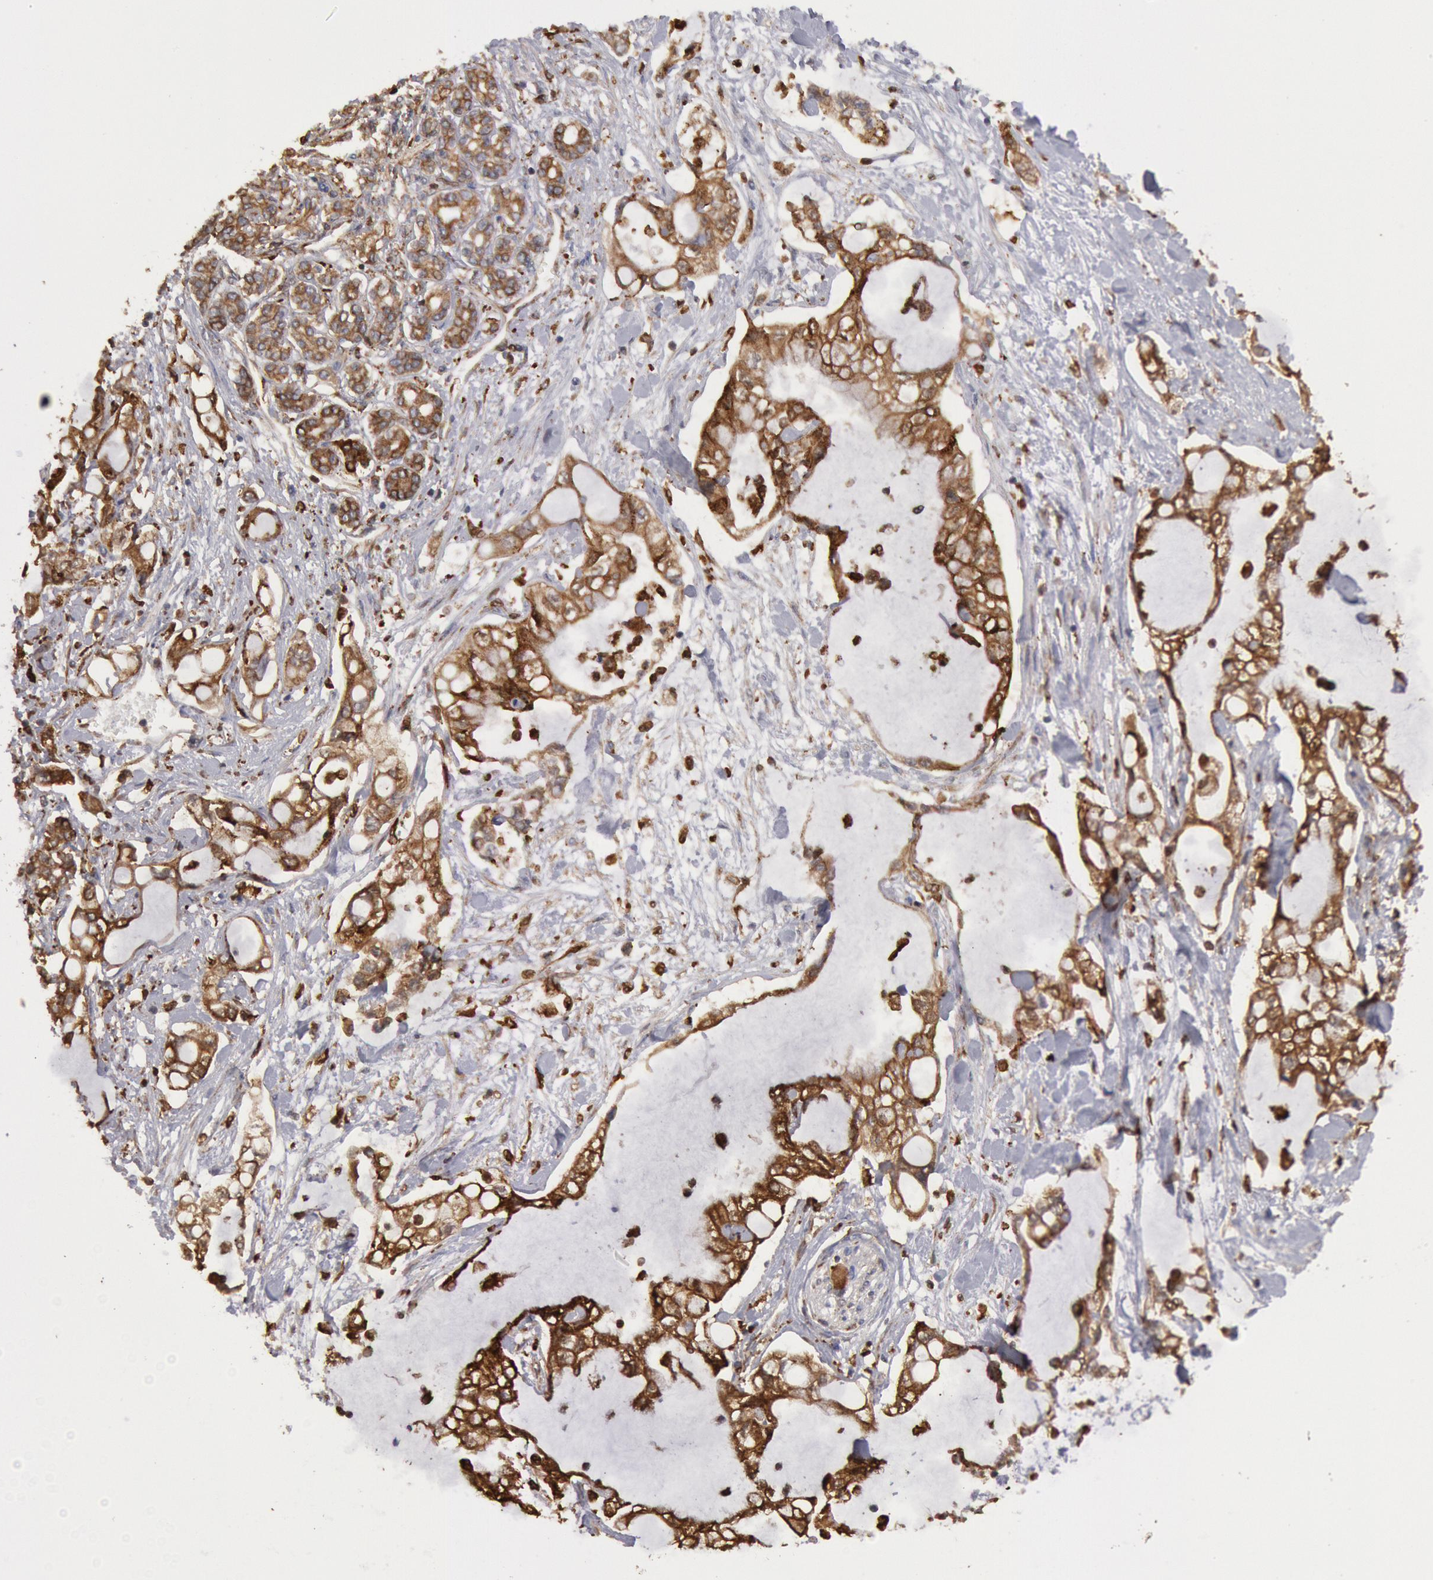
{"staining": {"intensity": "moderate", "quantity": ">75%", "location": "cytoplasmic/membranous"}, "tissue": "pancreatic cancer", "cell_type": "Tumor cells", "image_type": "cancer", "snomed": [{"axis": "morphology", "description": "Adenocarcinoma, NOS"}, {"axis": "topography", "description": "Pancreas"}], "caption": "Immunohistochemical staining of human adenocarcinoma (pancreatic) reveals medium levels of moderate cytoplasmic/membranous protein positivity in about >75% of tumor cells.", "gene": "ERP44", "patient": {"sex": "female", "age": 70}}